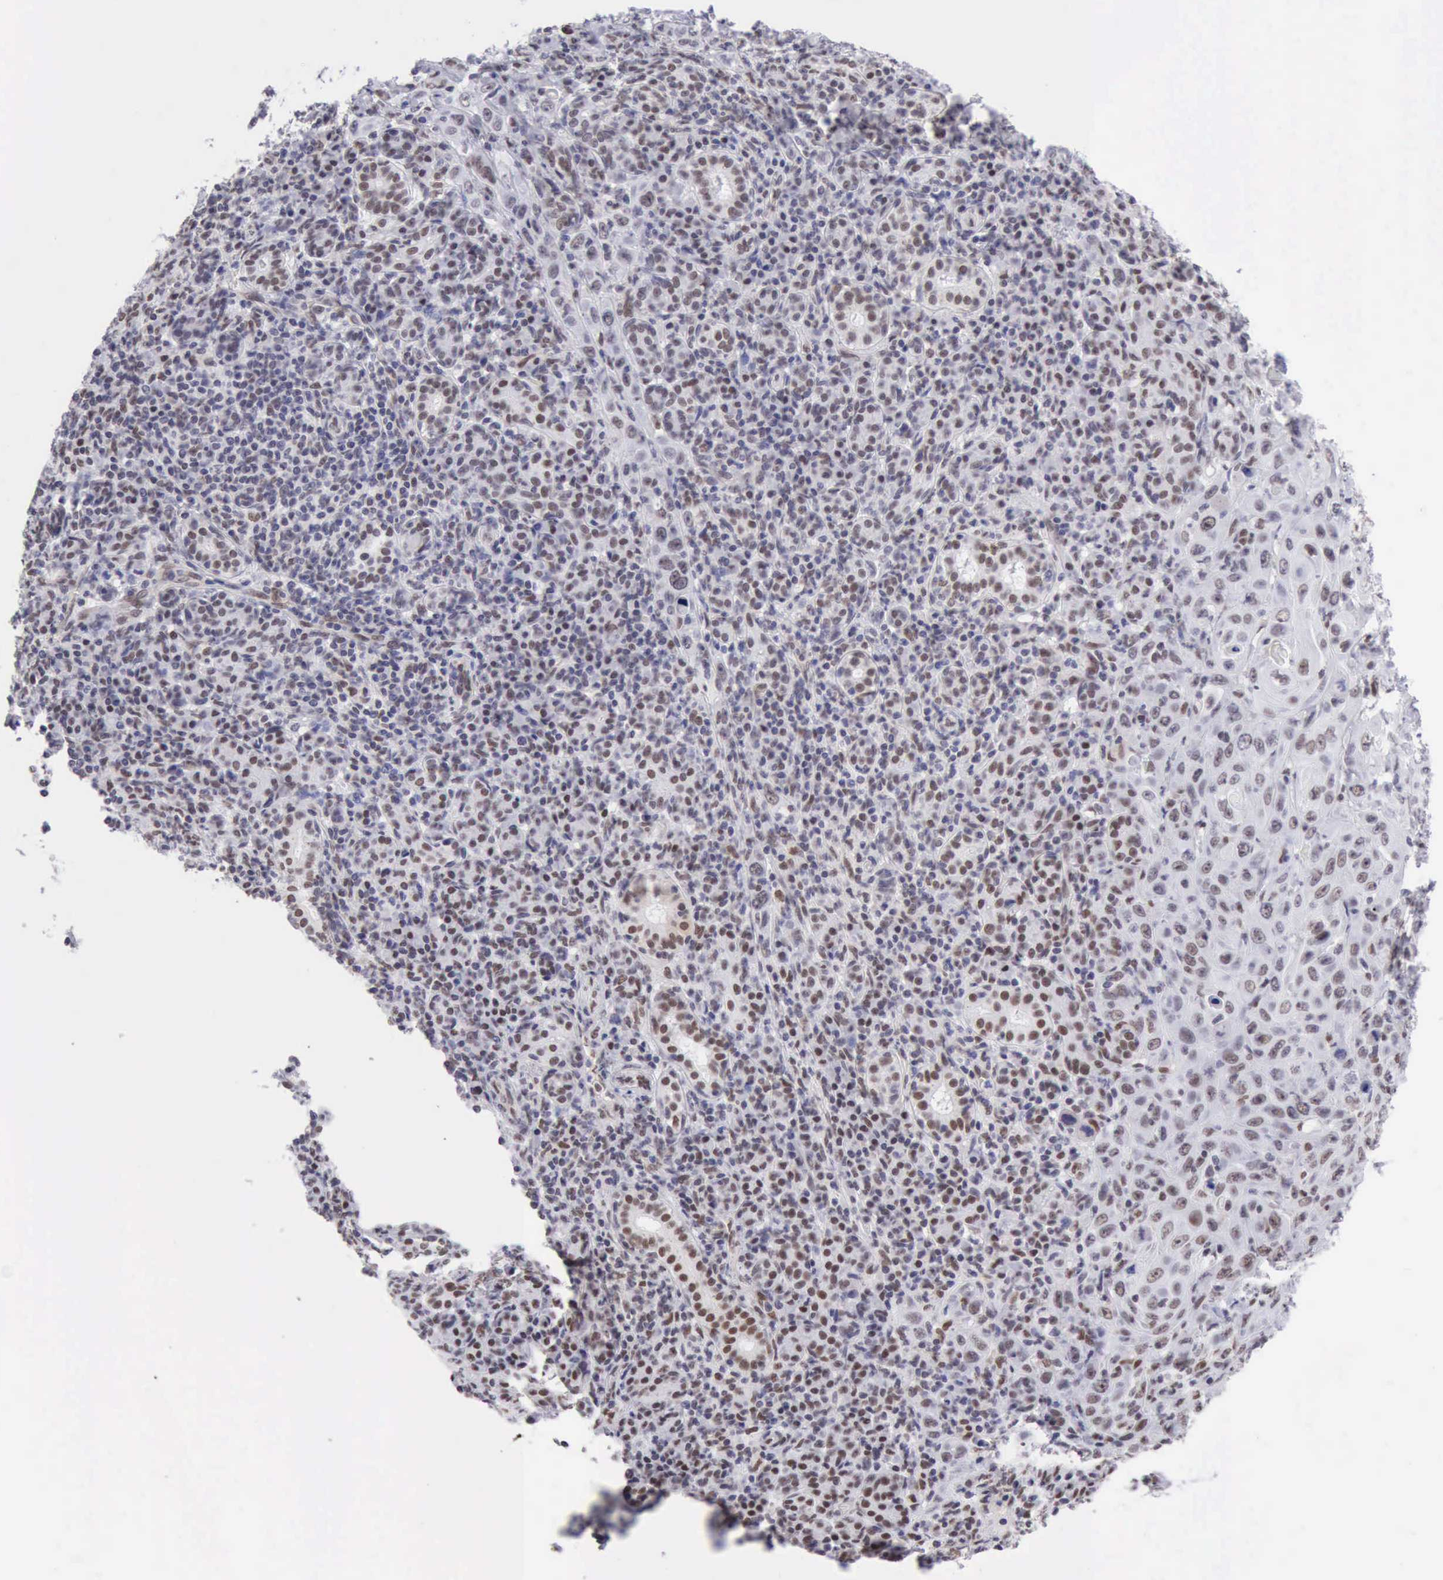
{"staining": {"intensity": "weak", "quantity": "25%-75%", "location": "nuclear"}, "tissue": "skin cancer", "cell_type": "Tumor cells", "image_type": "cancer", "snomed": [{"axis": "morphology", "description": "Squamous cell carcinoma, NOS"}, {"axis": "topography", "description": "Skin"}], "caption": "Skin cancer (squamous cell carcinoma) stained with immunohistochemistry (IHC) exhibits weak nuclear staining in approximately 25%-75% of tumor cells.", "gene": "ERCC4", "patient": {"sex": "male", "age": 84}}